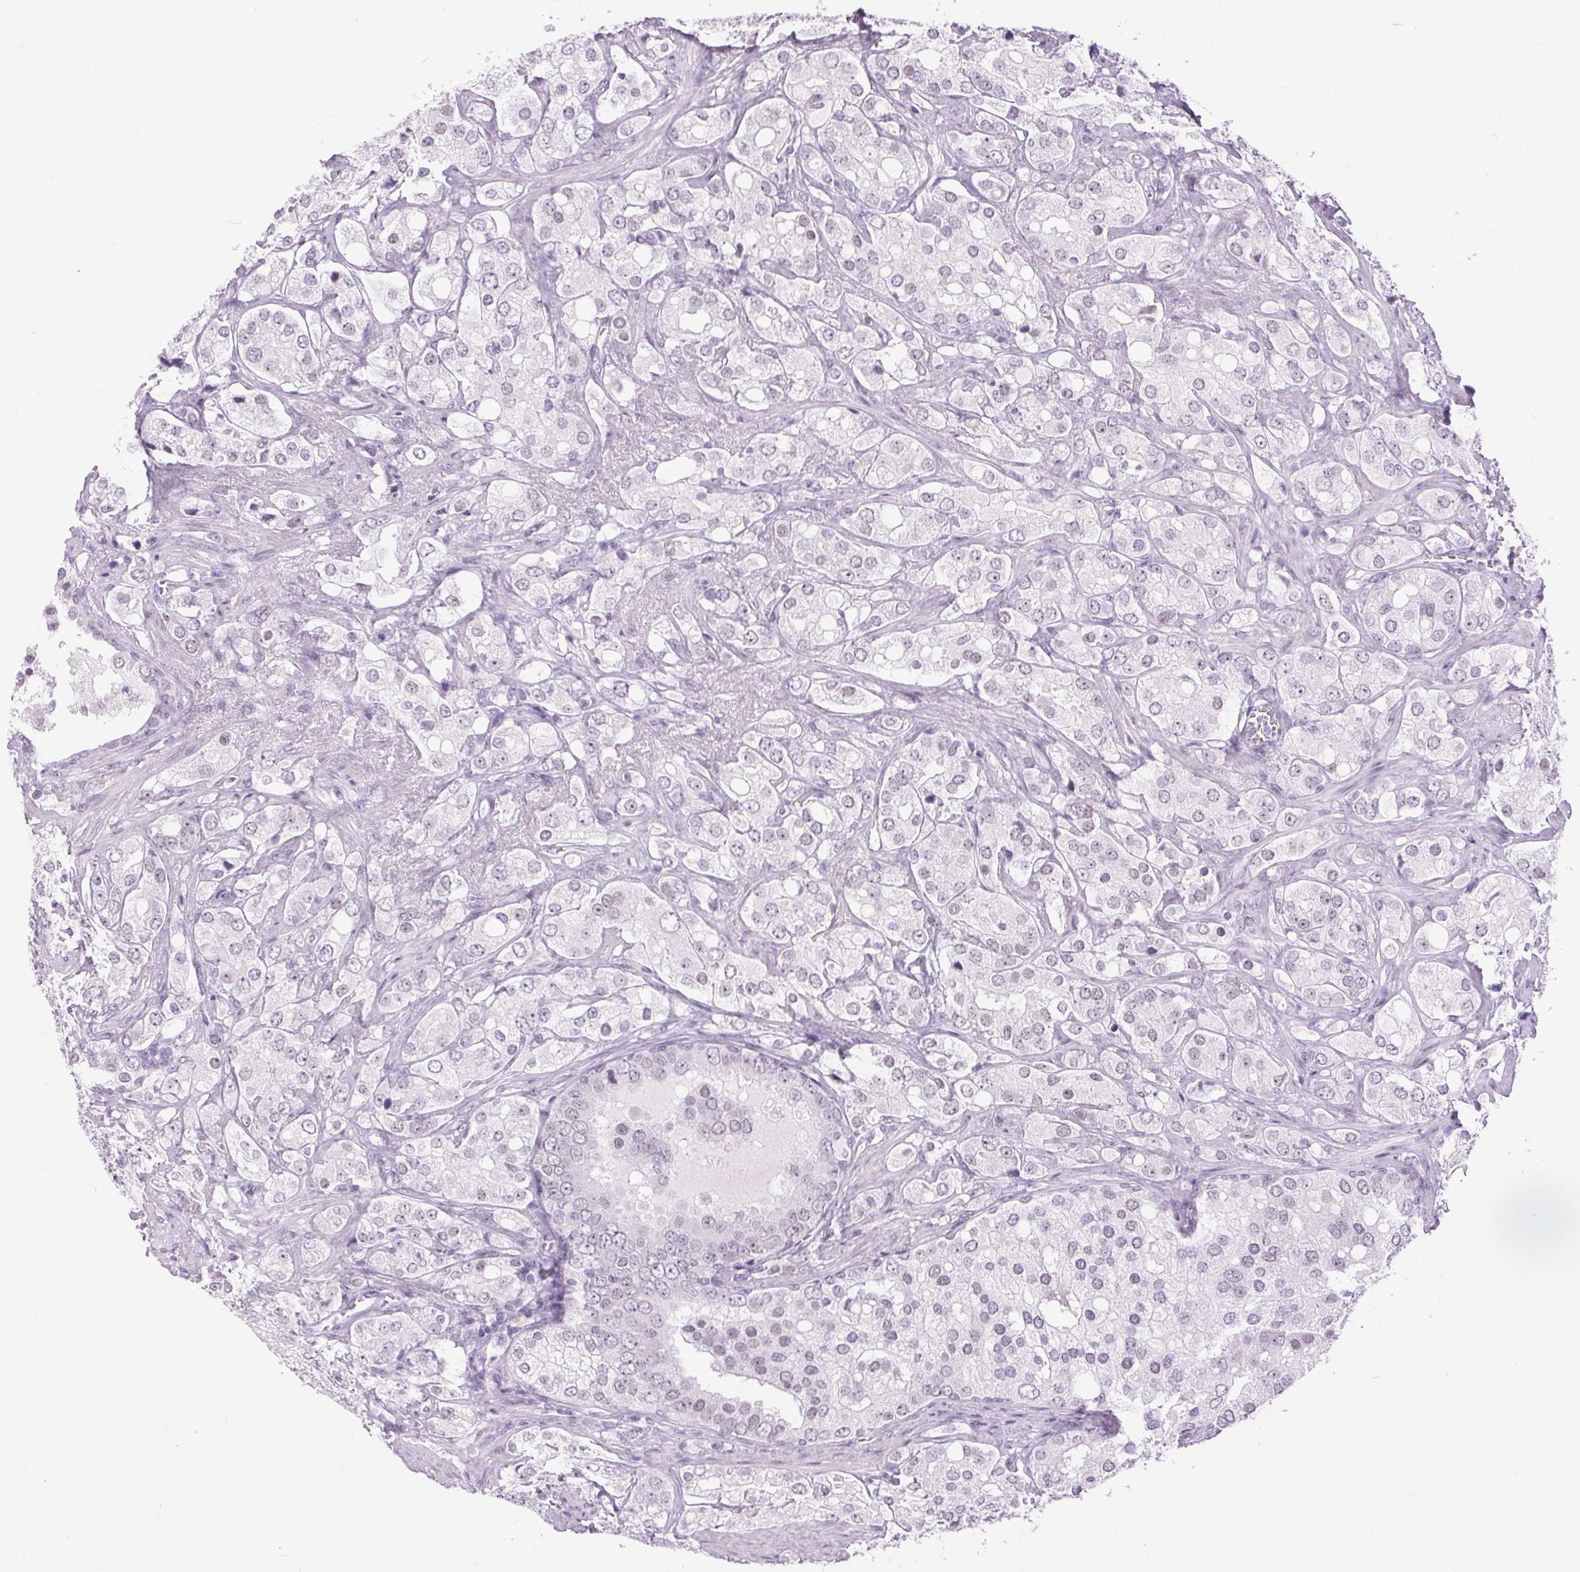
{"staining": {"intensity": "weak", "quantity": "<25%", "location": "nuclear"}, "tissue": "prostate cancer", "cell_type": "Tumor cells", "image_type": "cancer", "snomed": [{"axis": "morphology", "description": "Adenocarcinoma, High grade"}, {"axis": "topography", "description": "Prostate"}], "caption": "A high-resolution photomicrograph shows IHC staining of prostate cancer, which demonstrates no significant positivity in tumor cells.", "gene": "BEND2", "patient": {"sex": "male", "age": 67}}